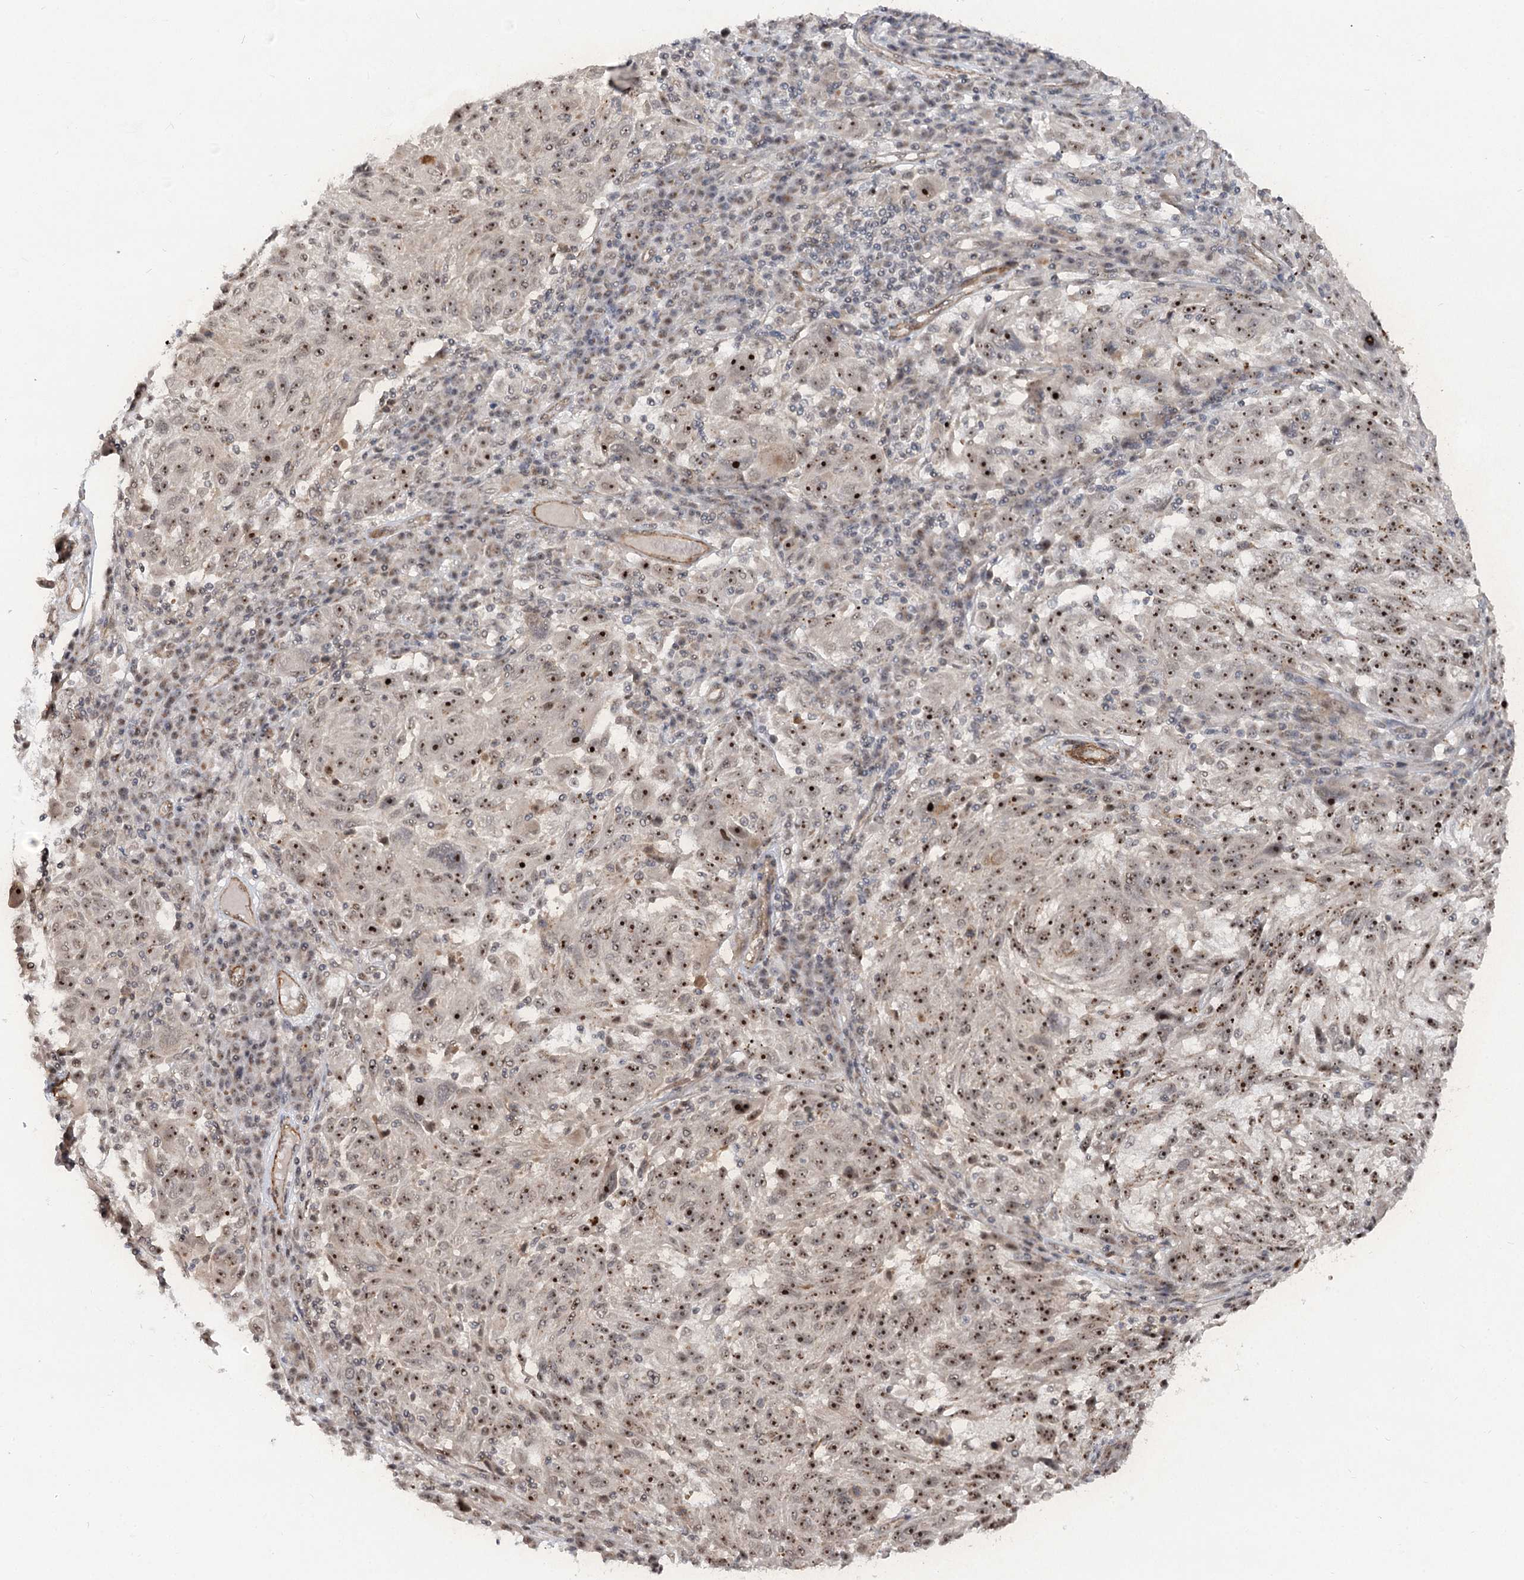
{"staining": {"intensity": "strong", "quantity": ">75%", "location": "nuclear"}, "tissue": "melanoma", "cell_type": "Tumor cells", "image_type": "cancer", "snomed": [{"axis": "morphology", "description": "Malignant melanoma, NOS"}, {"axis": "topography", "description": "Skin"}], "caption": "Immunohistochemical staining of malignant melanoma demonstrates high levels of strong nuclear positivity in about >75% of tumor cells.", "gene": "GNL3L", "patient": {"sex": "male", "age": 53}}